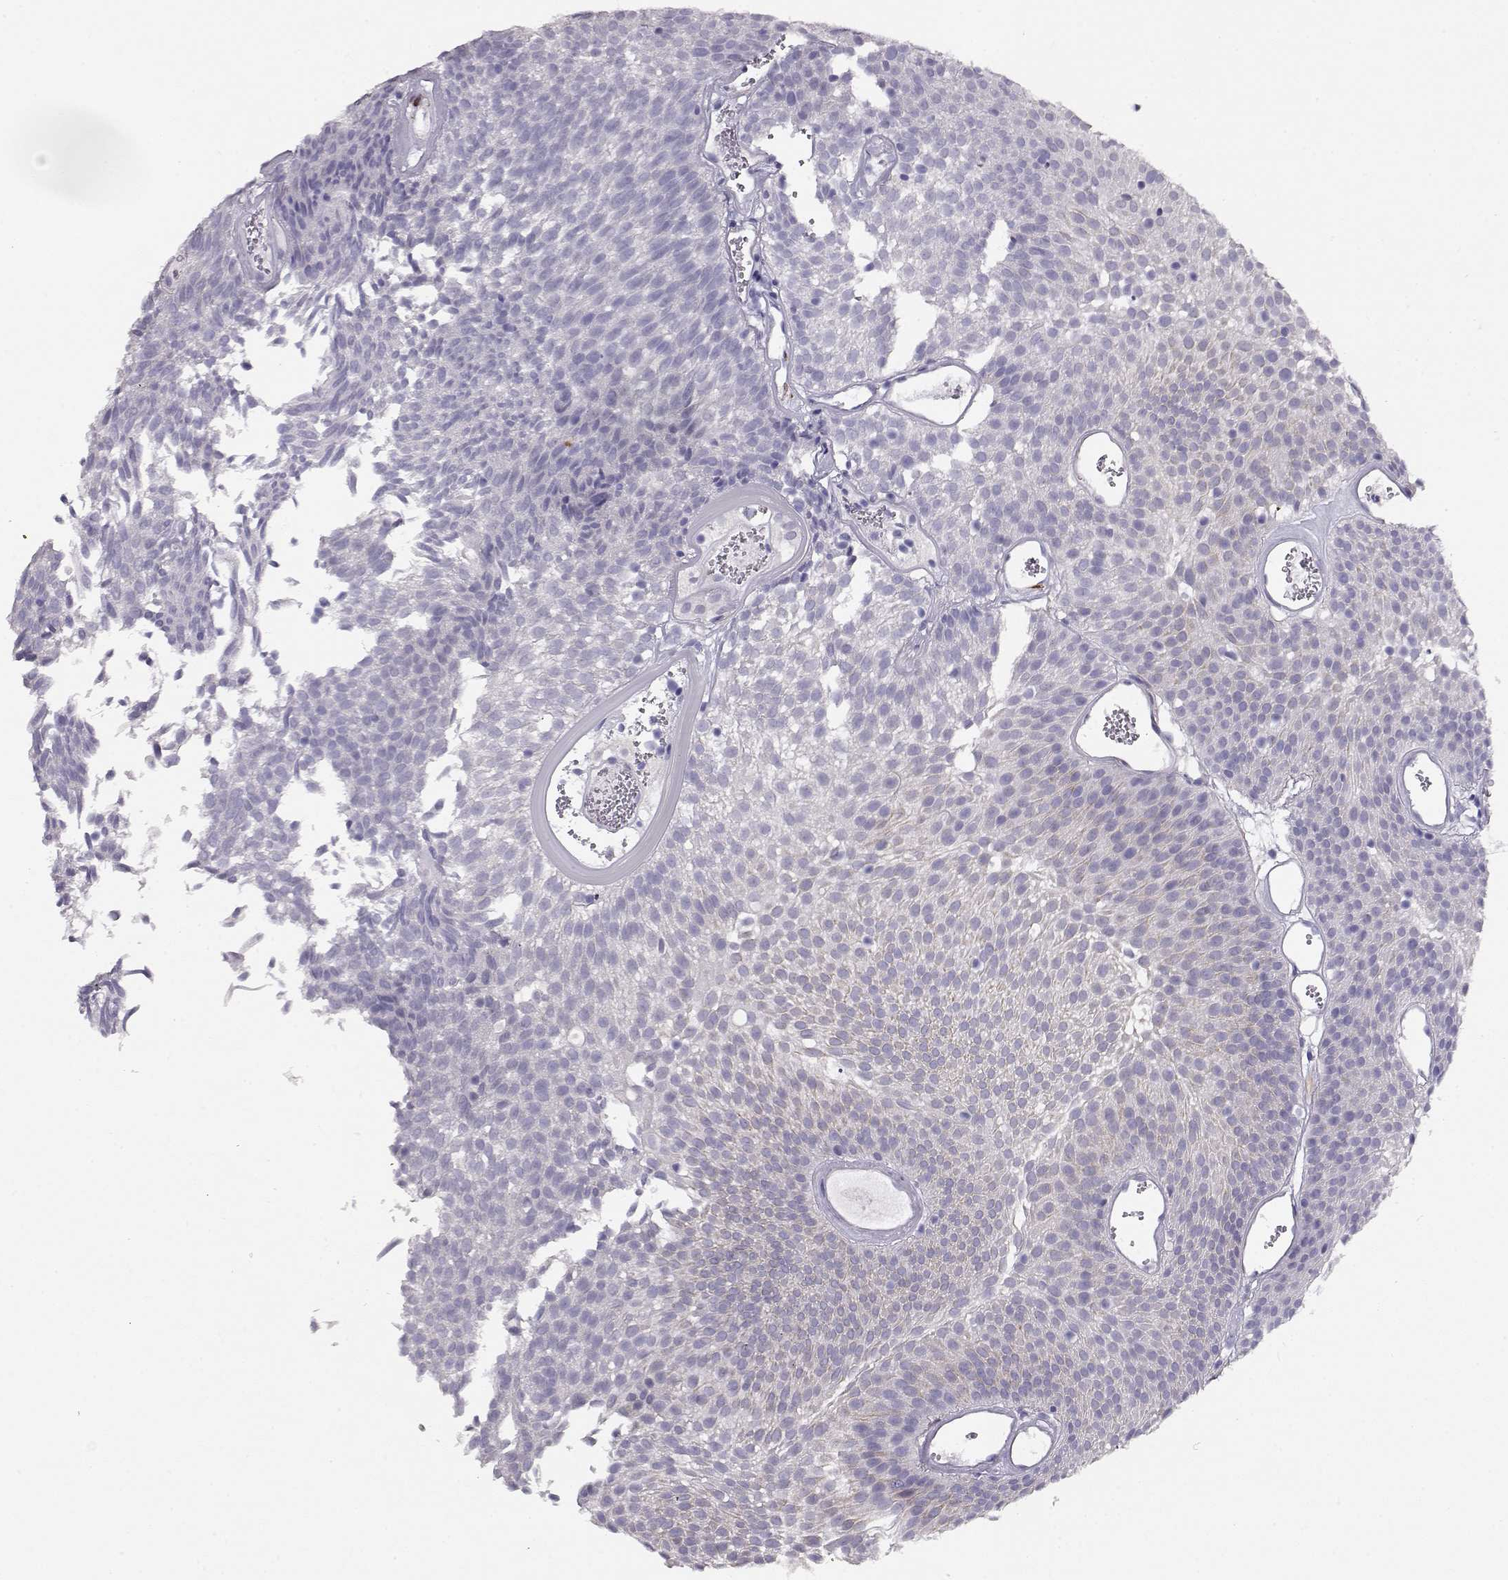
{"staining": {"intensity": "negative", "quantity": "none", "location": "none"}, "tissue": "urothelial cancer", "cell_type": "Tumor cells", "image_type": "cancer", "snomed": [{"axis": "morphology", "description": "Urothelial carcinoma, Low grade"}, {"axis": "topography", "description": "Urinary bladder"}], "caption": "High power microscopy image of an immunohistochemistry (IHC) micrograph of urothelial cancer, revealing no significant staining in tumor cells.", "gene": "RBM44", "patient": {"sex": "male", "age": 52}}